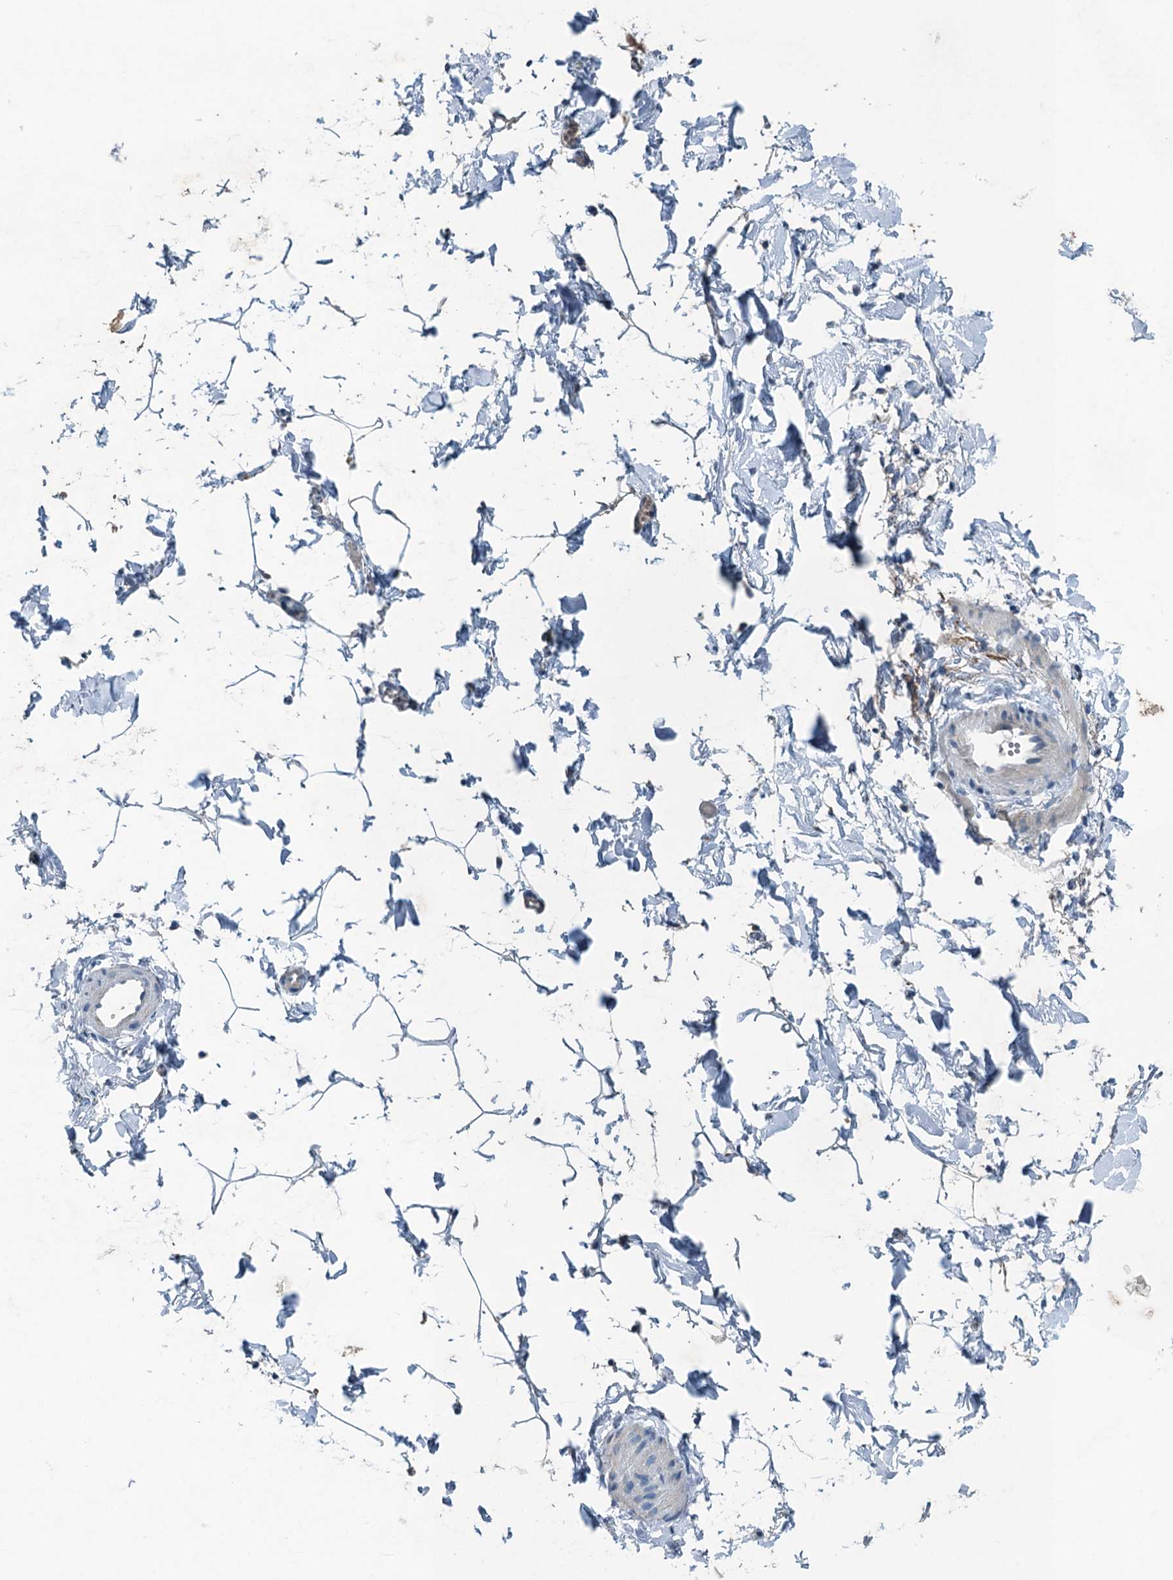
{"staining": {"intensity": "negative", "quantity": "none", "location": "none"}, "tissue": "adipose tissue", "cell_type": "Adipocytes", "image_type": "normal", "snomed": [{"axis": "morphology", "description": "Normal tissue, NOS"}, {"axis": "topography", "description": "Gallbladder"}, {"axis": "topography", "description": "Peripheral nerve tissue"}], "caption": "High power microscopy histopathology image of an IHC image of unremarkable adipose tissue, revealing no significant expression in adipocytes.", "gene": "CBLIF", "patient": {"sex": "male", "age": 38}}